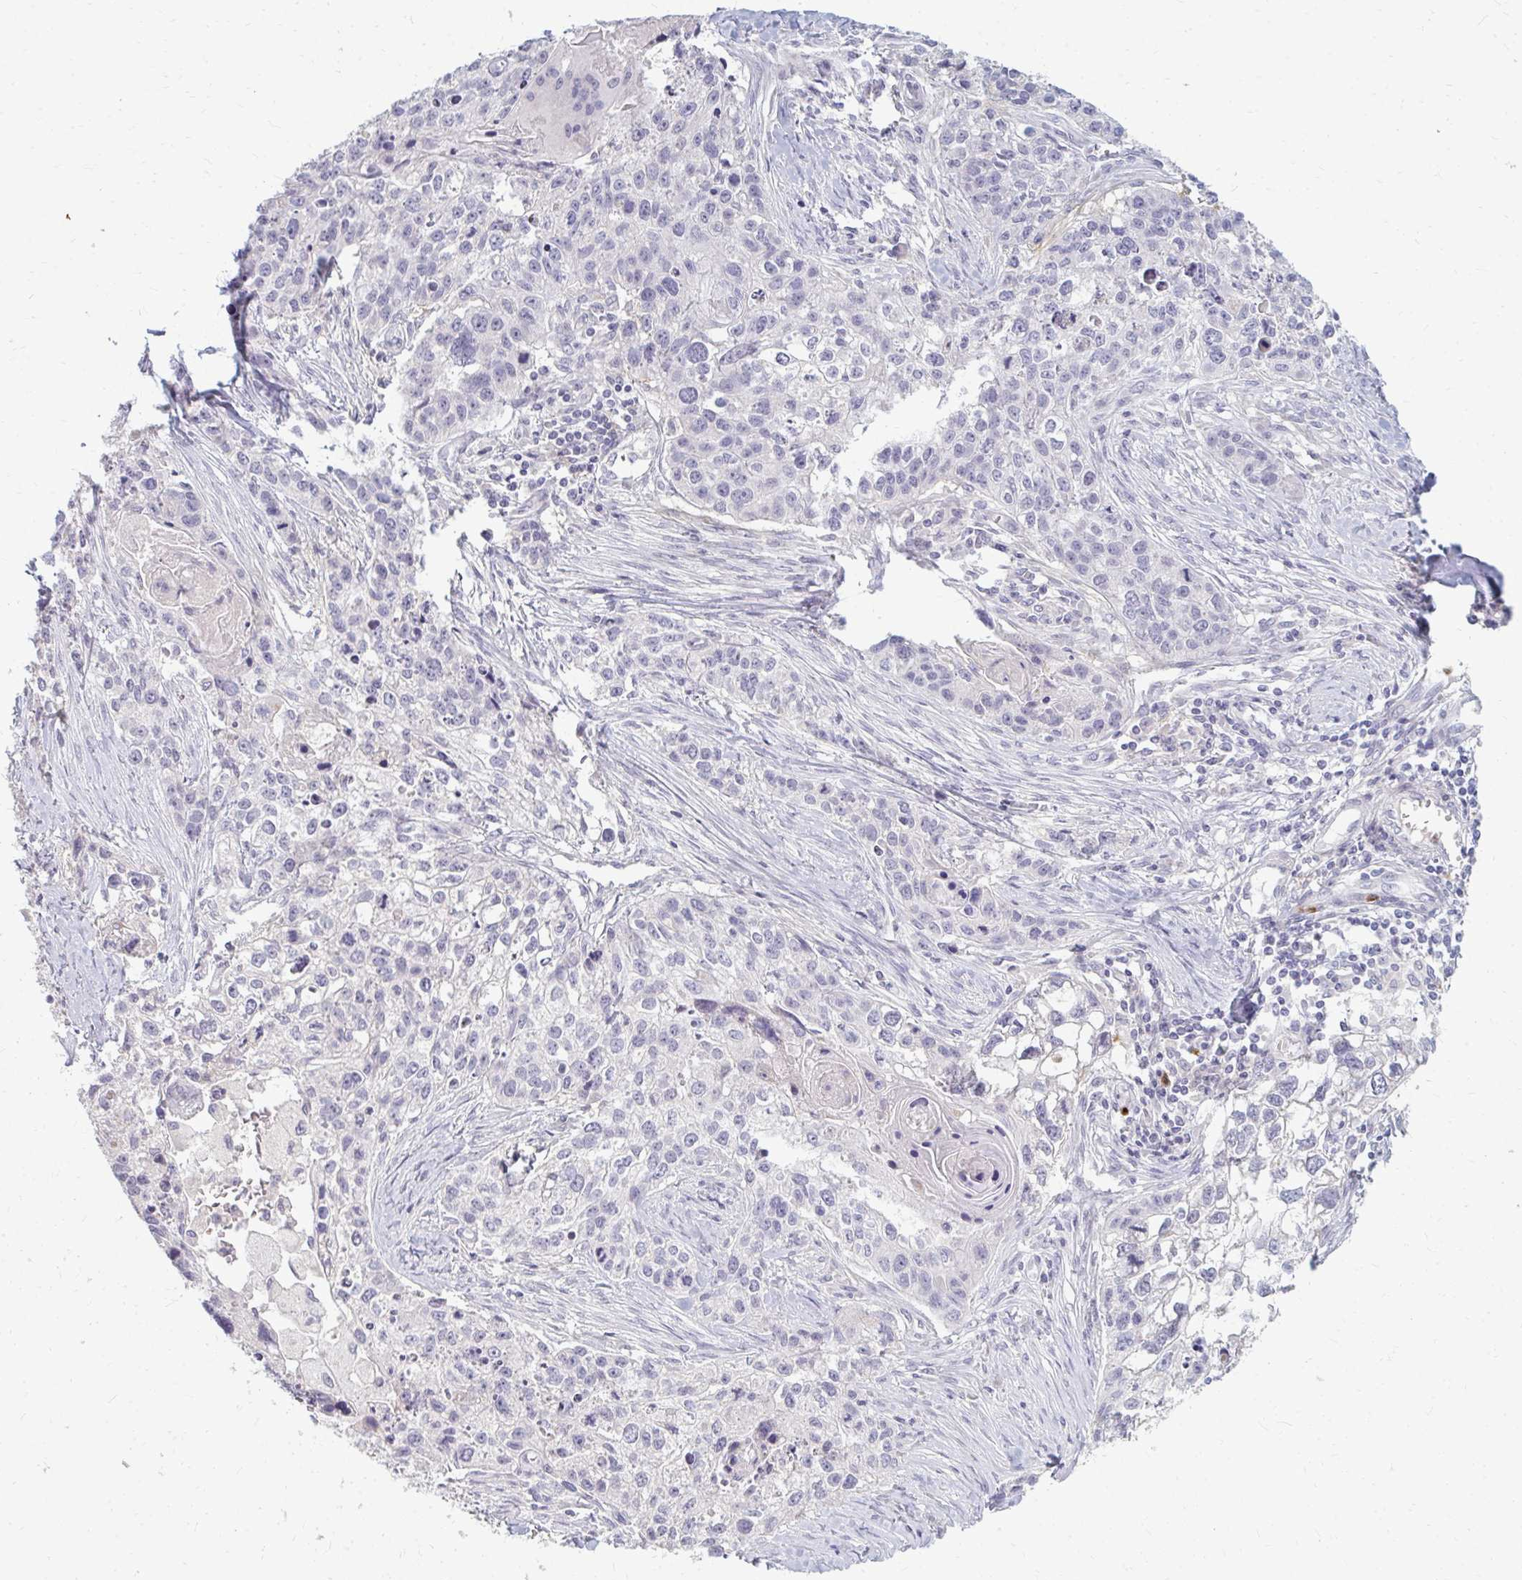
{"staining": {"intensity": "negative", "quantity": "none", "location": "none"}, "tissue": "lung cancer", "cell_type": "Tumor cells", "image_type": "cancer", "snomed": [{"axis": "morphology", "description": "Squamous cell carcinoma, NOS"}, {"axis": "topography", "description": "Lung"}], "caption": "Tumor cells show no significant protein staining in squamous cell carcinoma (lung).", "gene": "RAB33A", "patient": {"sex": "male", "age": 74}}